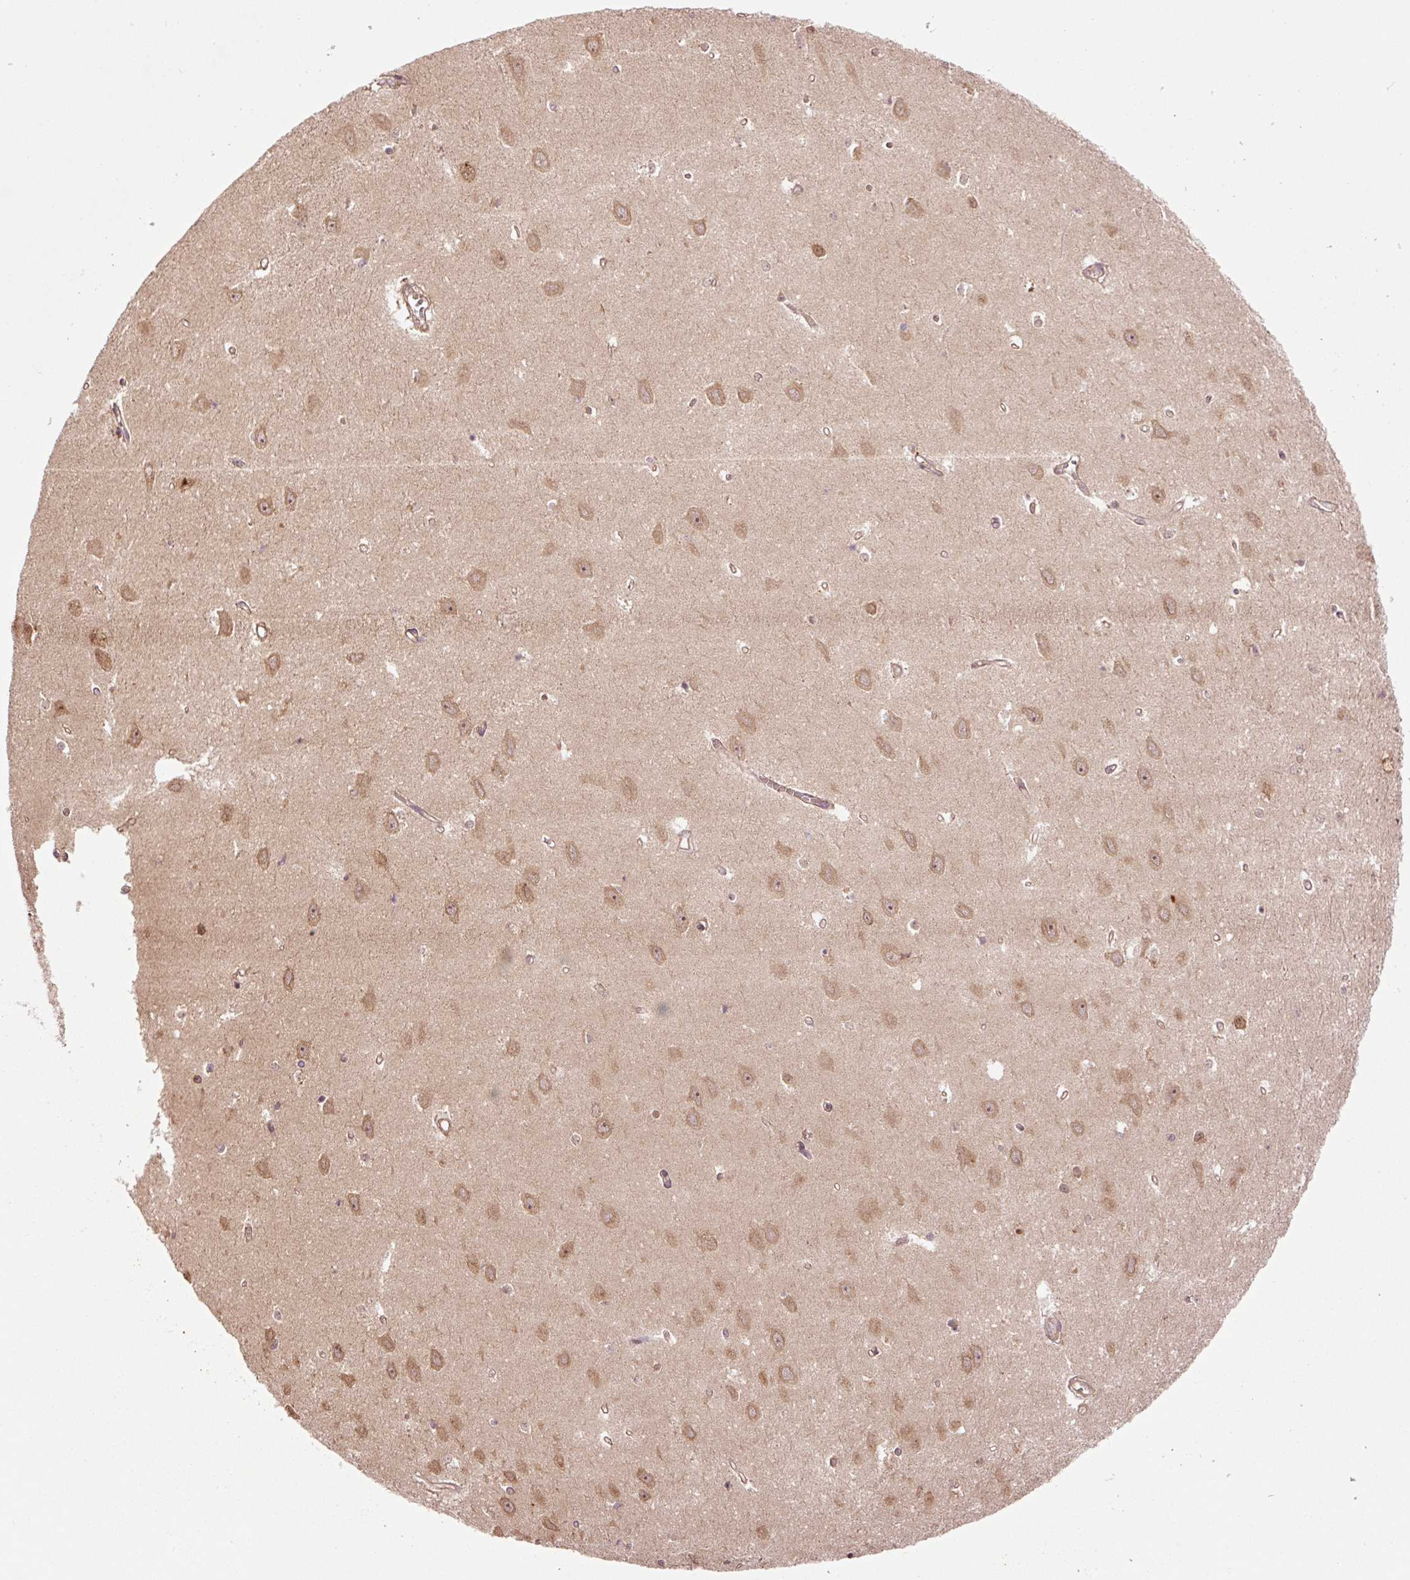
{"staining": {"intensity": "moderate", "quantity": ">75%", "location": "cytoplasmic/membranous"}, "tissue": "hippocampus", "cell_type": "Glial cells", "image_type": "normal", "snomed": [{"axis": "morphology", "description": "Normal tissue, NOS"}, {"axis": "topography", "description": "Hippocampus"}], "caption": "Immunohistochemical staining of benign human hippocampus demonstrates medium levels of moderate cytoplasmic/membranous positivity in about >75% of glial cells.", "gene": "OXER1", "patient": {"sex": "female", "age": 64}}